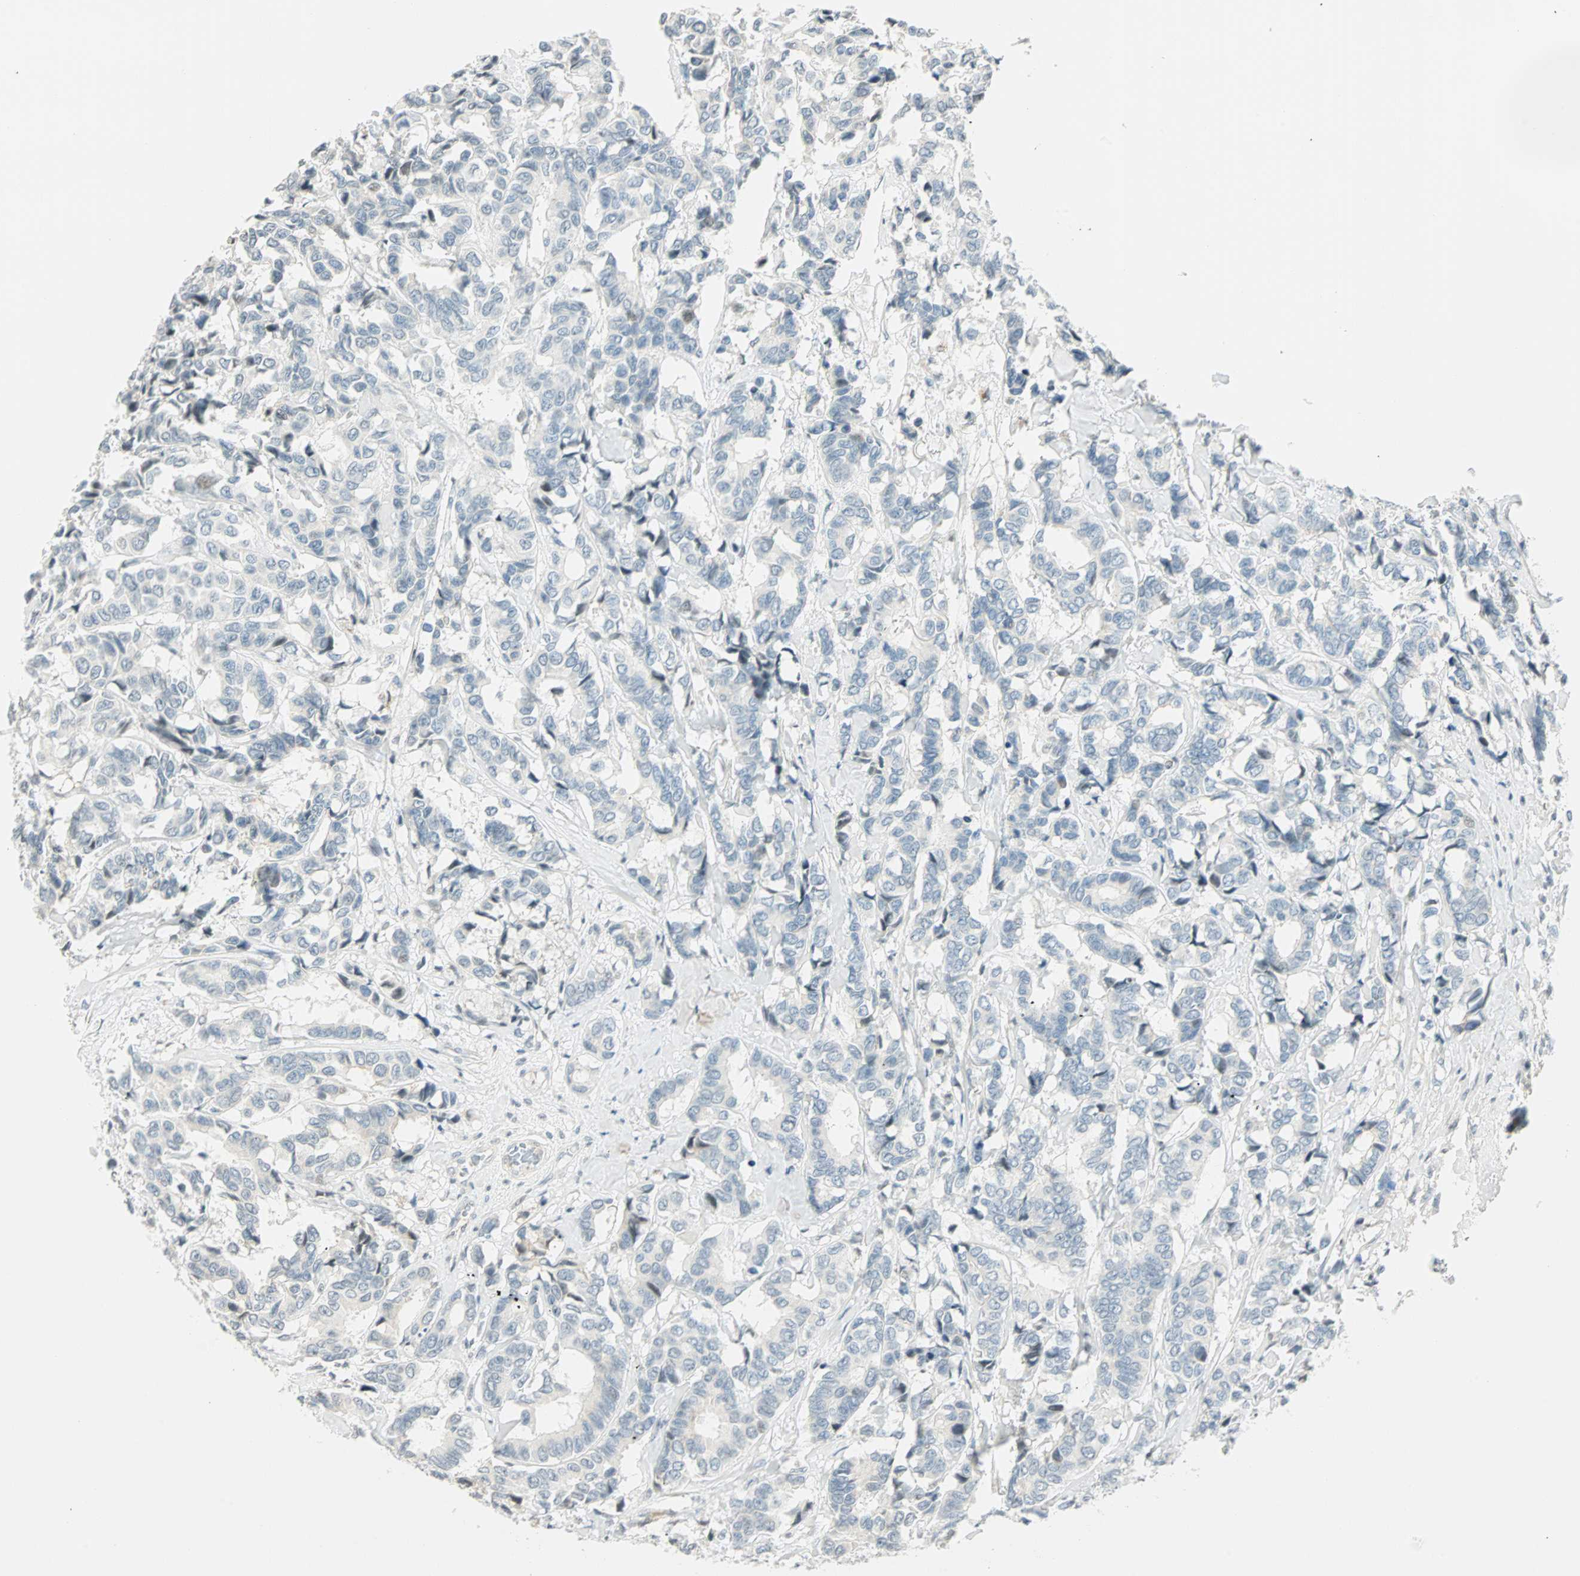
{"staining": {"intensity": "weak", "quantity": "<25%", "location": "nuclear"}, "tissue": "breast cancer", "cell_type": "Tumor cells", "image_type": "cancer", "snomed": [{"axis": "morphology", "description": "Duct carcinoma"}, {"axis": "topography", "description": "Breast"}], "caption": "The image demonstrates no significant positivity in tumor cells of breast intraductal carcinoma.", "gene": "SMAD3", "patient": {"sex": "female", "age": 87}}